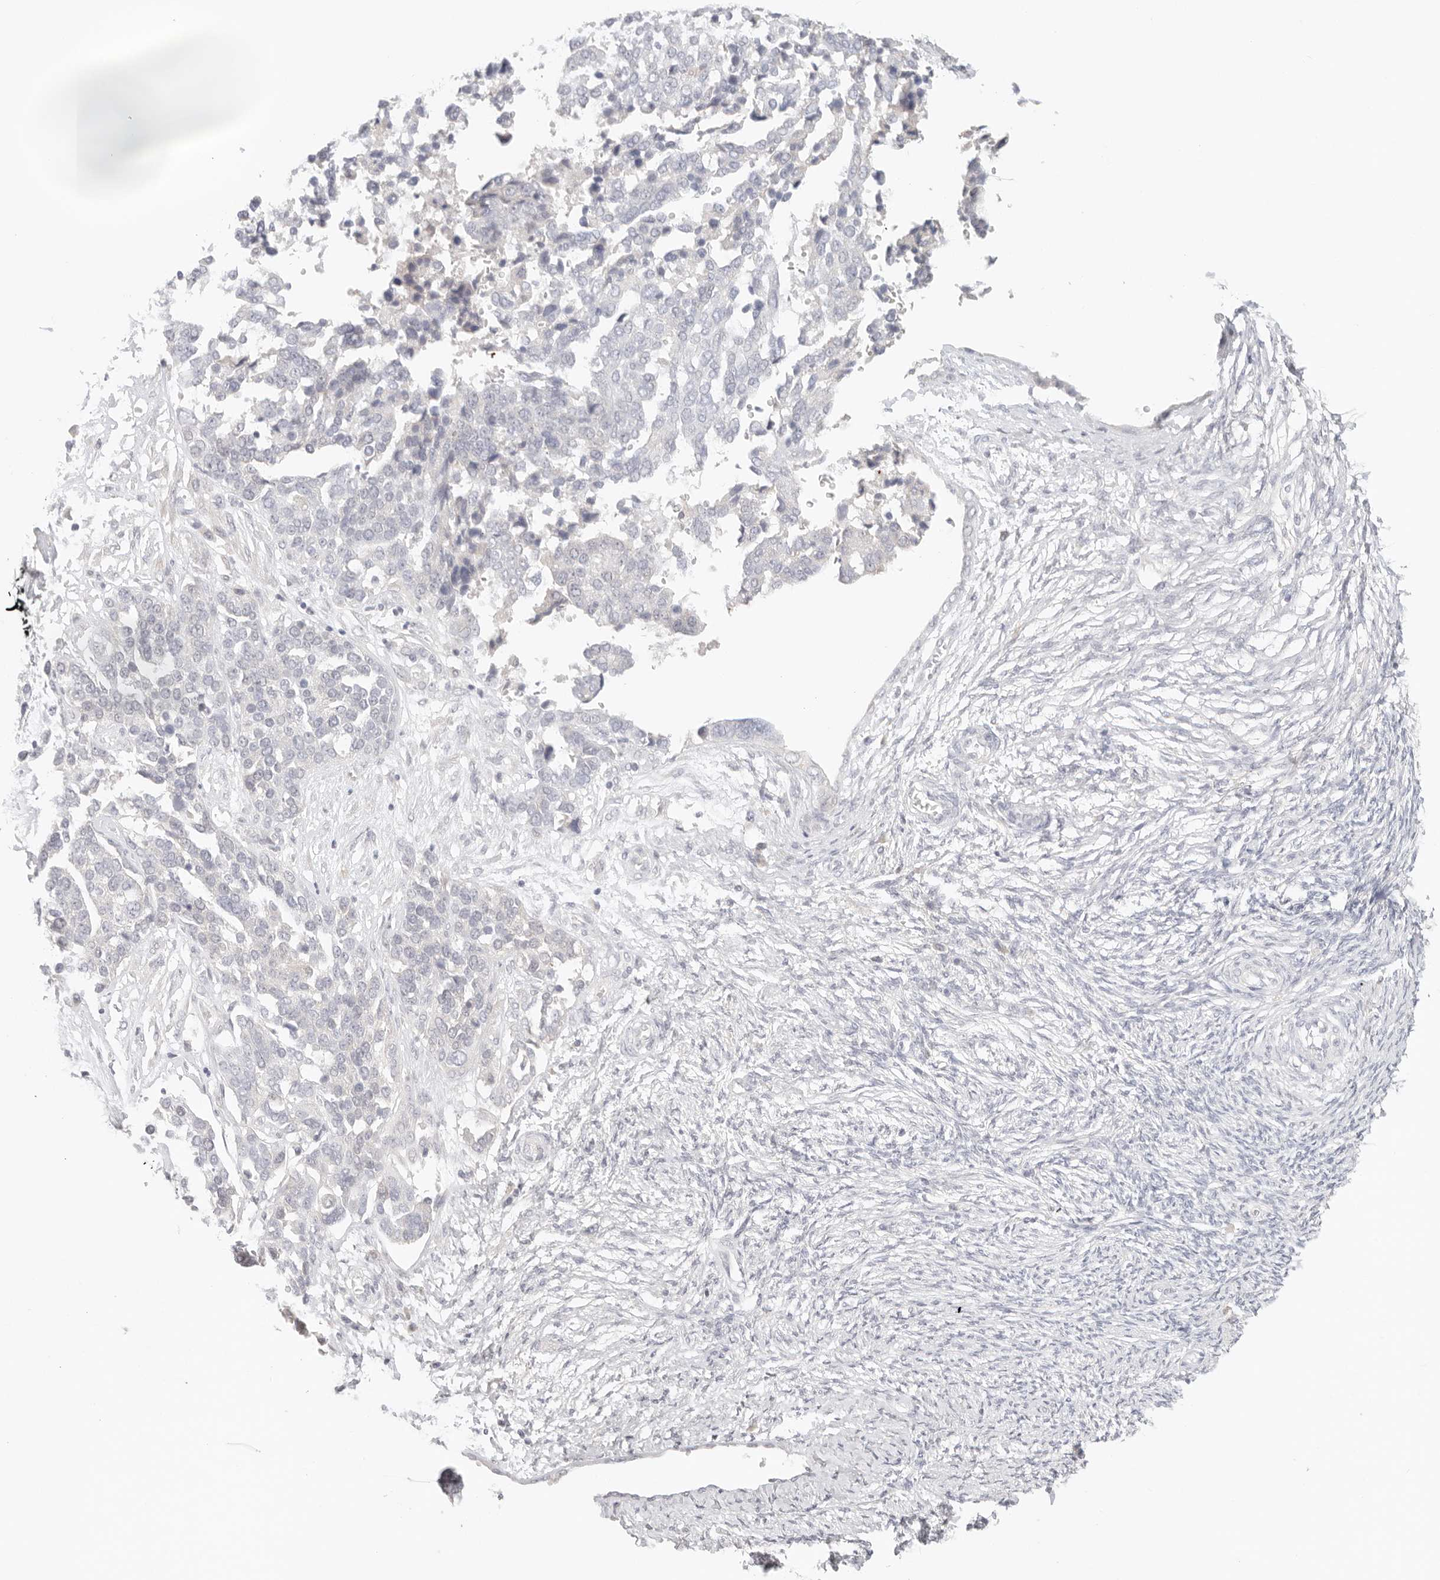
{"staining": {"intensity": "negative", "quantity": "none", "location": "none"}, "tissue": "ovarian cancer", "cell_type": "Tumor cells", "image_type": "cancer", "snomed": [{"axis": "morphology", "description": "Cystadenocarcinoma, serous, NOS"}, {"axis": "topography", "description": "Ovary"}], "caption": "IHC image of human ovarian serous cystadenocarcinoma stained for a protein (brown), which shows no expression in tumor cells.", "gene": "SPHK1", "patient": {"sex": "female", "age": 44}}